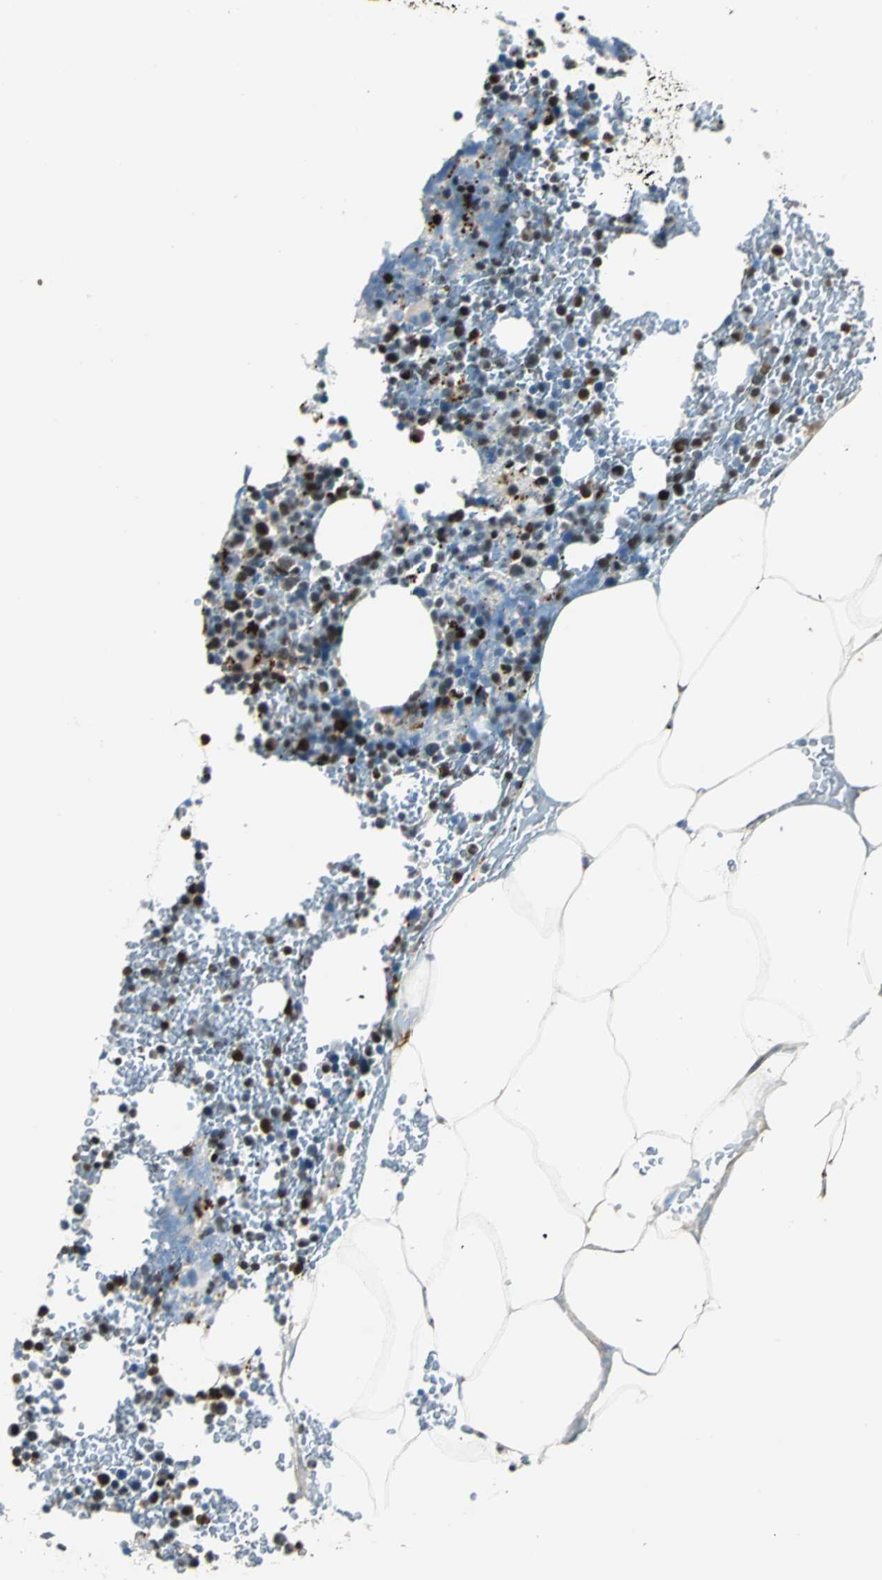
{"staining": {"intensity": "moderate", "quantity": "25%-75%", "location": "cytoplasmic/membranous,nuclear"}, "tissue": "bone marrow", "cell_type": "Hematopoietic cells", "image_type": "normal", "snomed": [{"axis": "morphology", "description": "Normal tissue, NOS"}, {"axis": "topography", "description": "Bone marrow"}], "caption": "This histopathology image displays immunohistochemistry staining of benign human bone marrow, with medium moderate cytoplasmic/membranous,nuclear expression in approximately 25%-75% of hematopoietic cells.", "gene": "PPP1R13L", "patient": {"sex": "female", "age": 66}}